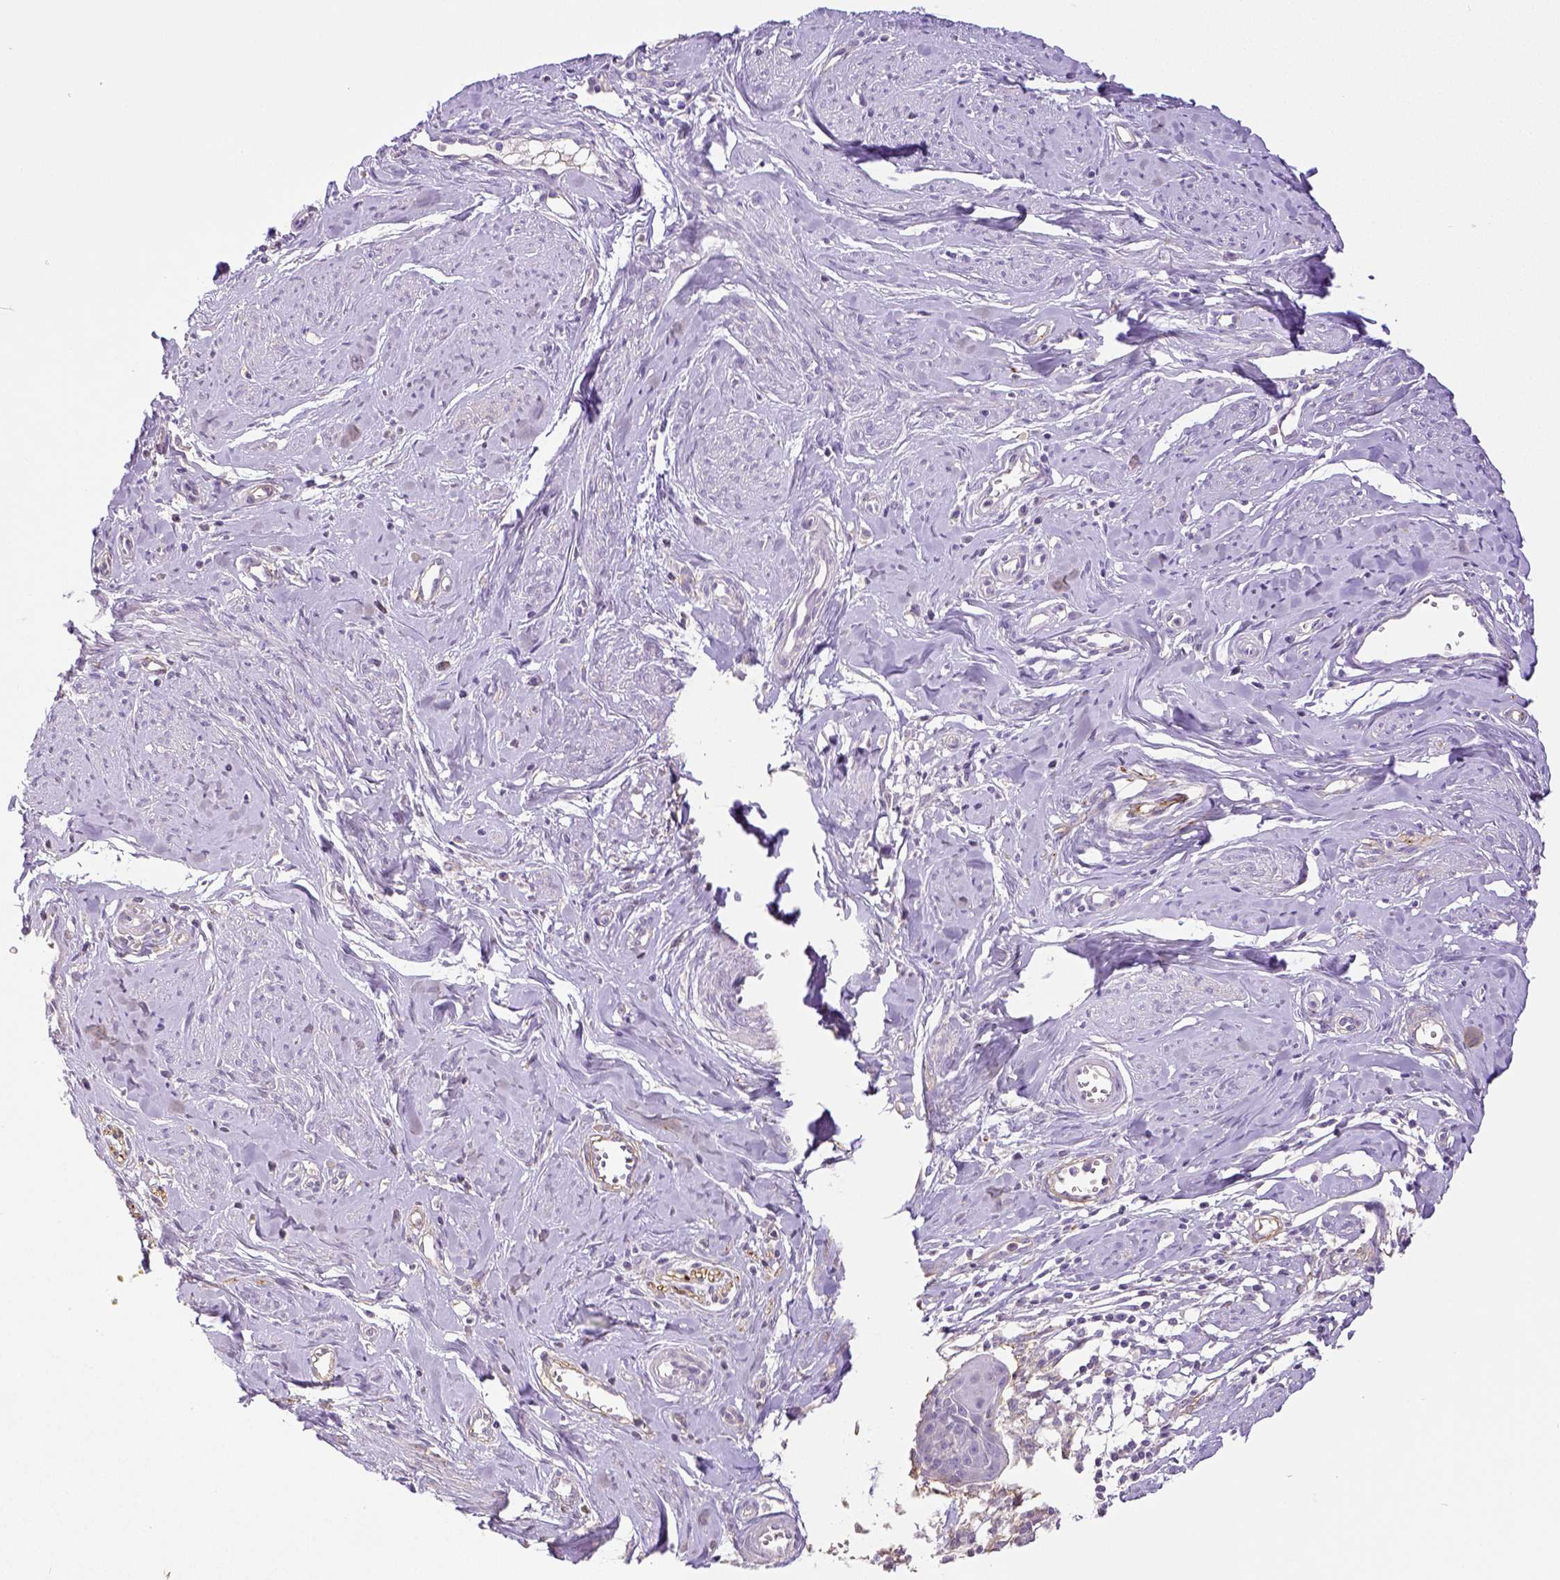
{"staining": {"intensity": "negative", "quantity": "none", "location": "none"}, "tissue": "cervical cancer", "cell_type": "Tumor cells", "image_type": "cancer", "snomed": [{"axis": "morphology", "description": "Squamous cell carcinoma, NOS"}, {"axis": "topography", "description": "Cervix"}], "caption": "An image of cervical squamous cell carcinoma stained for a protein demonstrates no brown staining in tumor cells. (DAB (3,3'-diaminobenzidine) immunohistochemistry (IHC) with hematoxylin counter stain).", "gene": "THY1", "patient": {"sex": "female", "age": 63}}